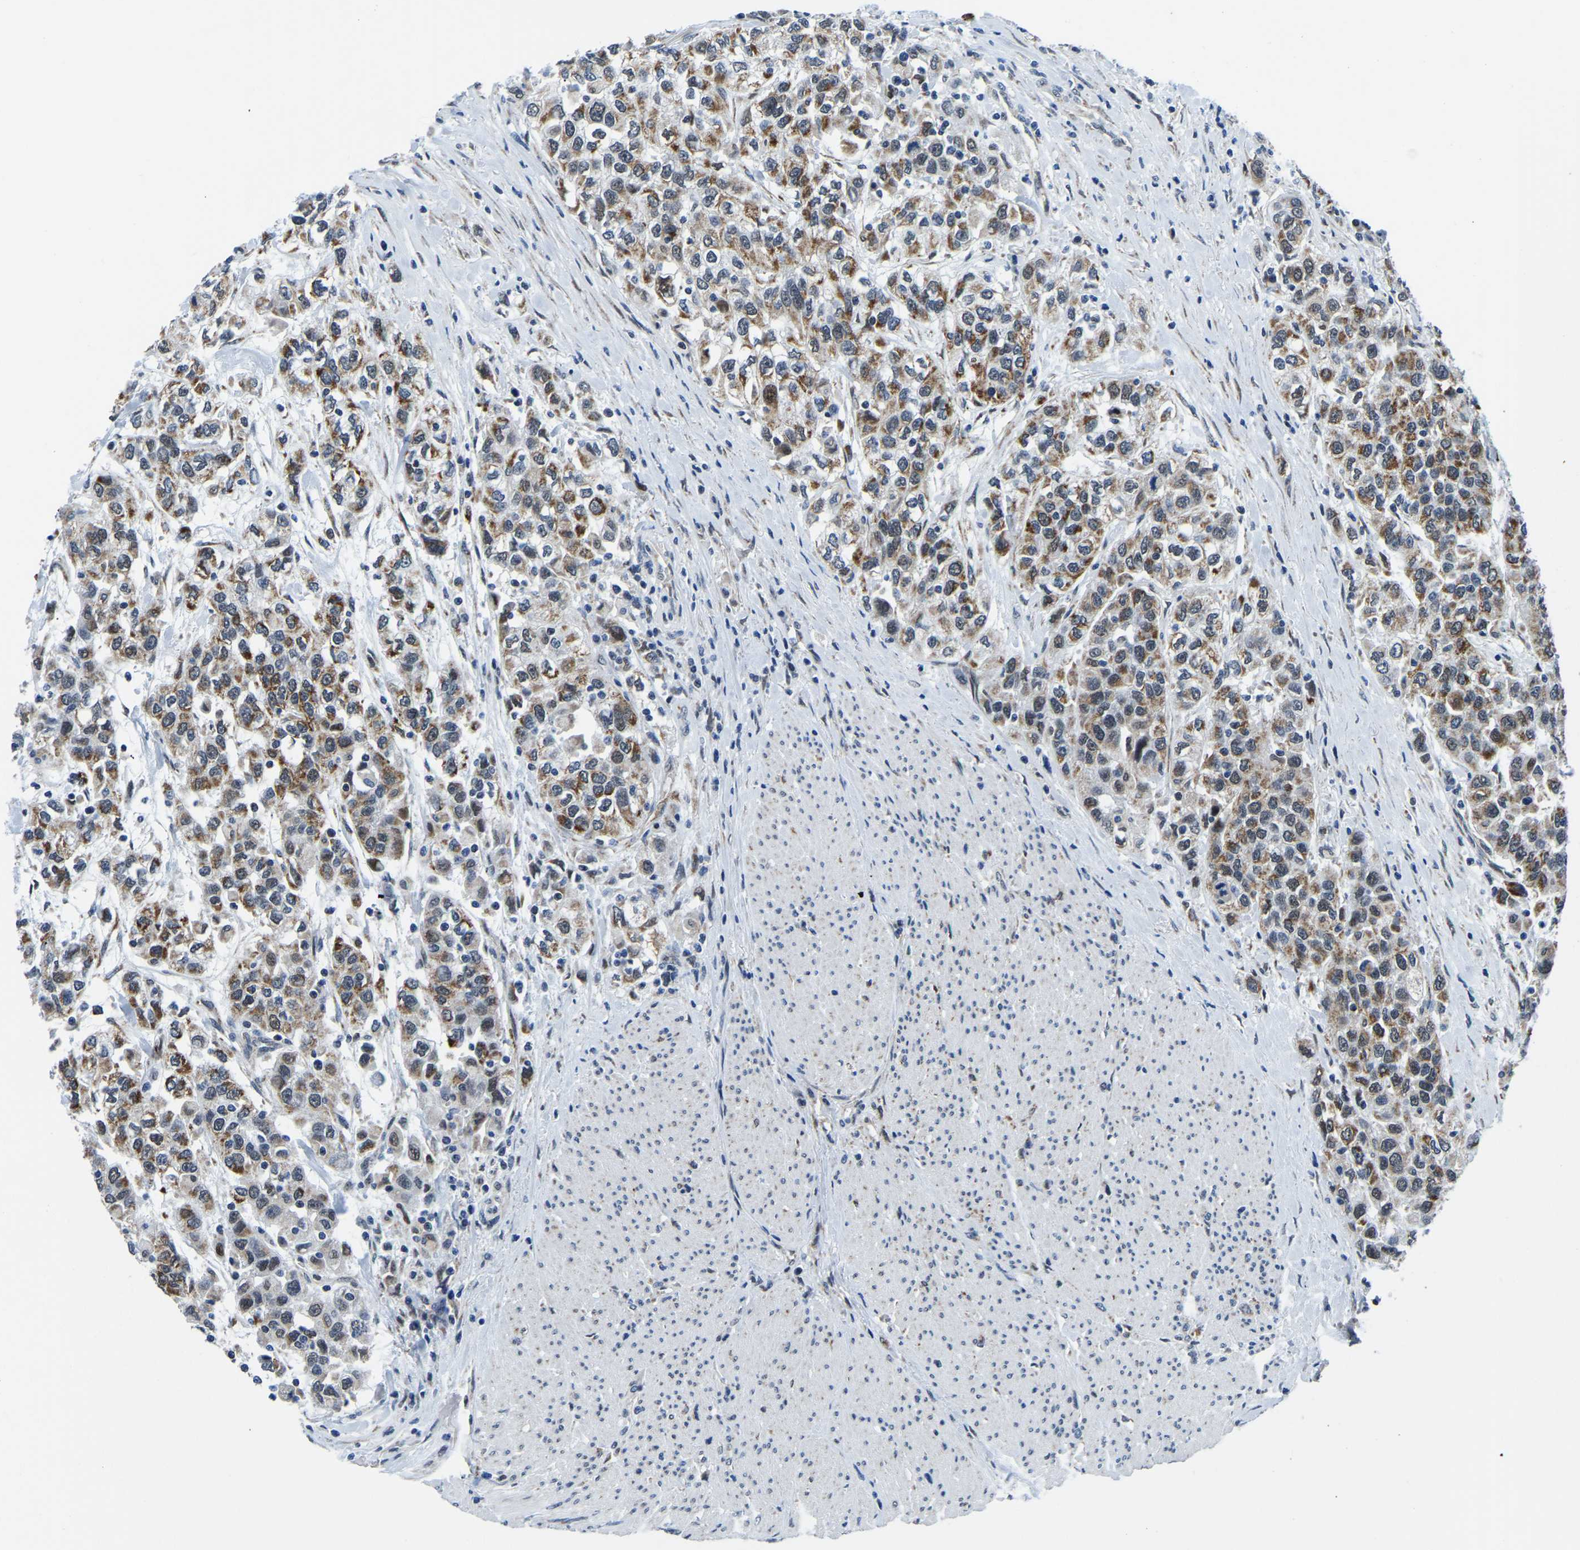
{"staining": {"intensity": "moderate", "quantity": ">75%", "location": "cytoplasmic/membranous,nuclear"}, "tissue": "urothelial cancer", "cell_type": "Tumor cells", "image_type": "cancer", "snomed": [{"axis": "morphology", "description": "Urothelial carcinoma, High grade"}, {"axis": "topography", "description": "Urinary bladder"}], "caption": "A brown stain labels moderate cytoplasmic/membranous and nuclear staining of a protein in human urothelial cancer tumor cells. (Brightfield microscopy of DAB IHC at high magnification).", "gene": "BNIP3L", "patient": {"sex": "female", "age": 80}}